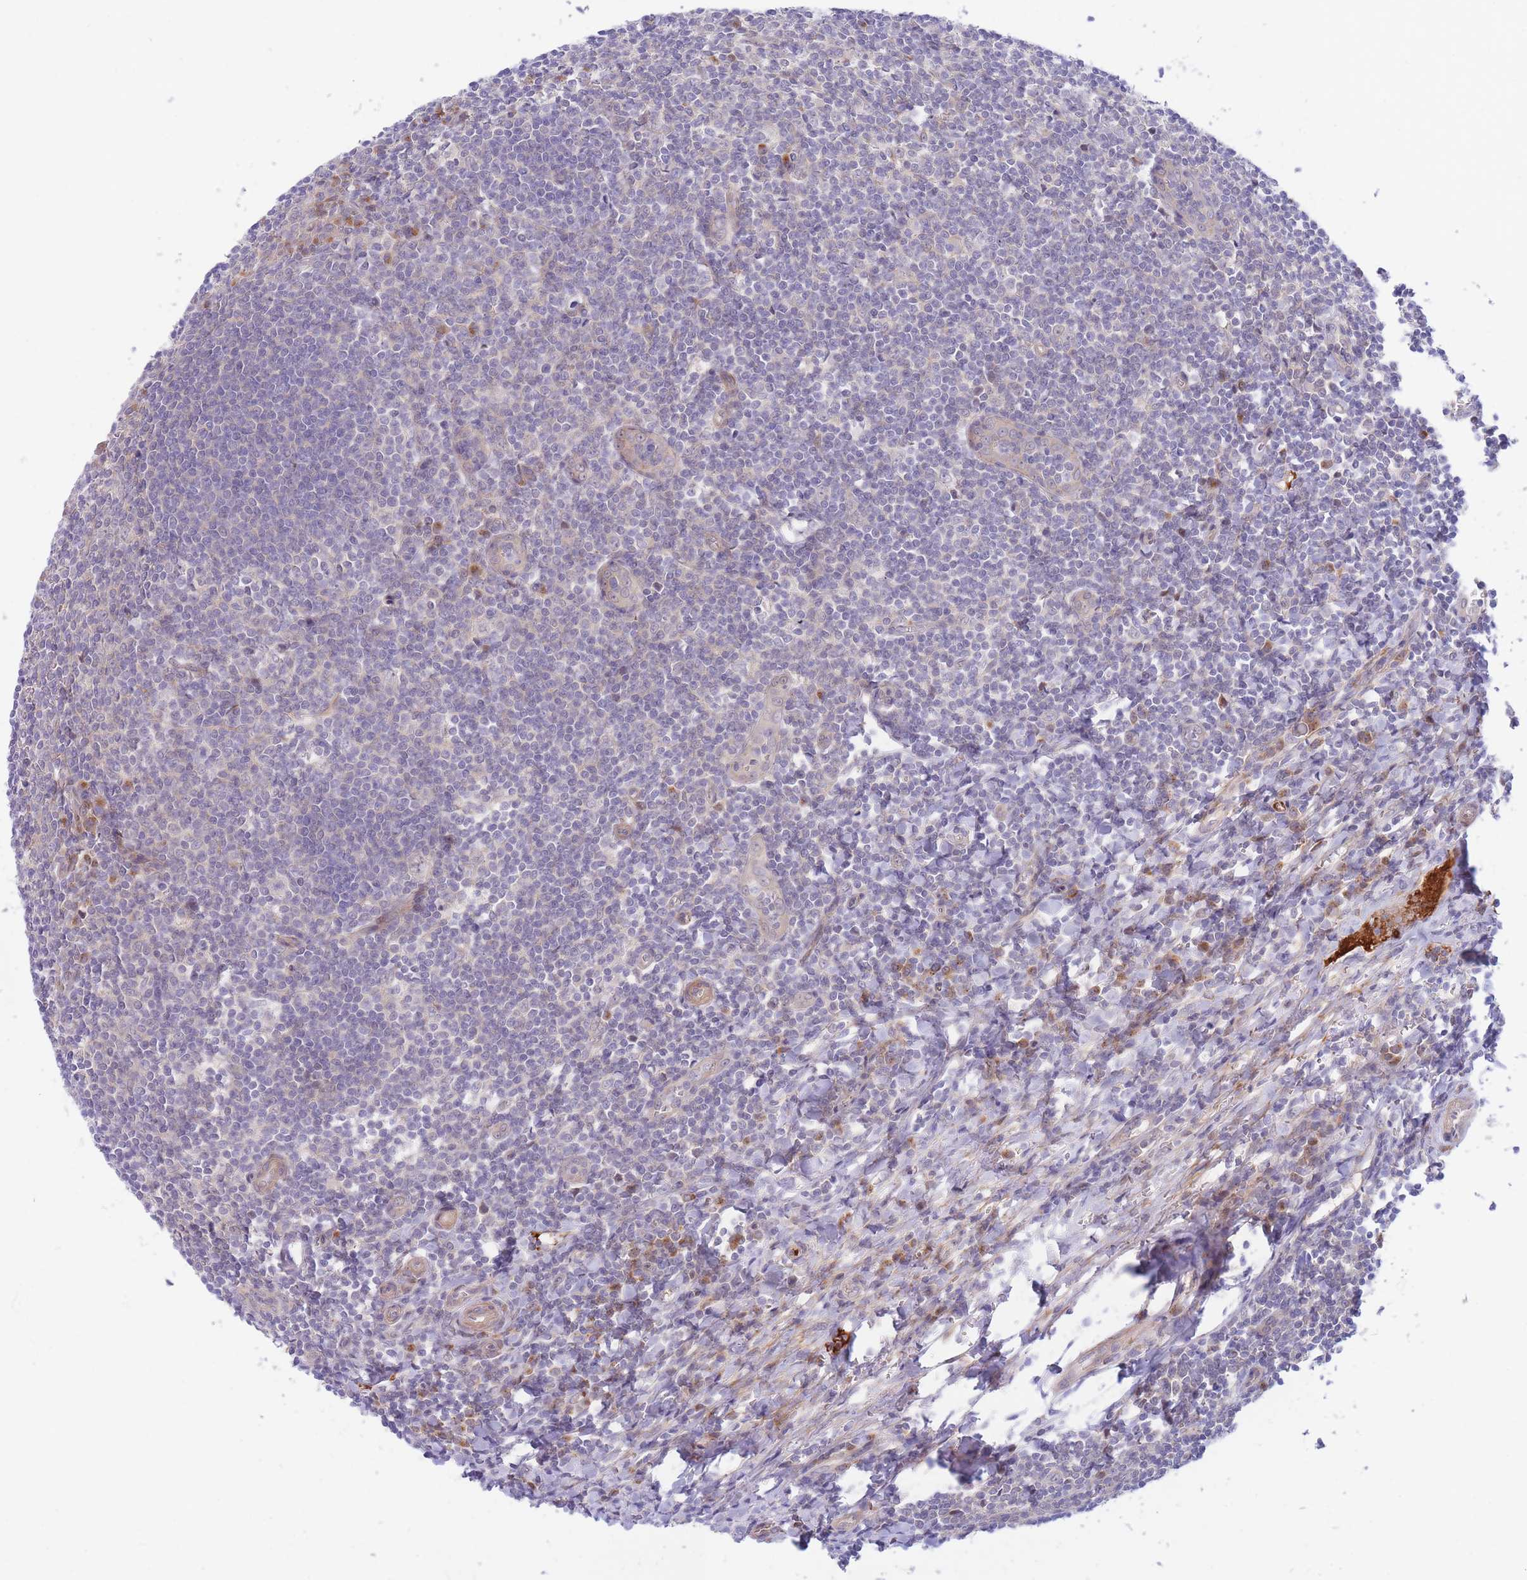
{"staining": {"intensity": "negative", "quantity": "none", "location": "none"}, "tissue": "tonsil", "cell_type": "Germinal center cells", "image_type": "normal", "snomed": [{"axis": "morphology", "description": "Normal tissue, NOS"}, {"axis": "topography", "description": "Tonsil"}], "caption": "This is a image of immunohistochemistry (IHC) staining of normal tonsil, which shows no expression in germinal center cells. The staining is performed using DAB brown chromogen with nuclei counter-stained in using hematoxylin.", "gene": "APOL4", "patient": {"sex": "male", "age": 27}}